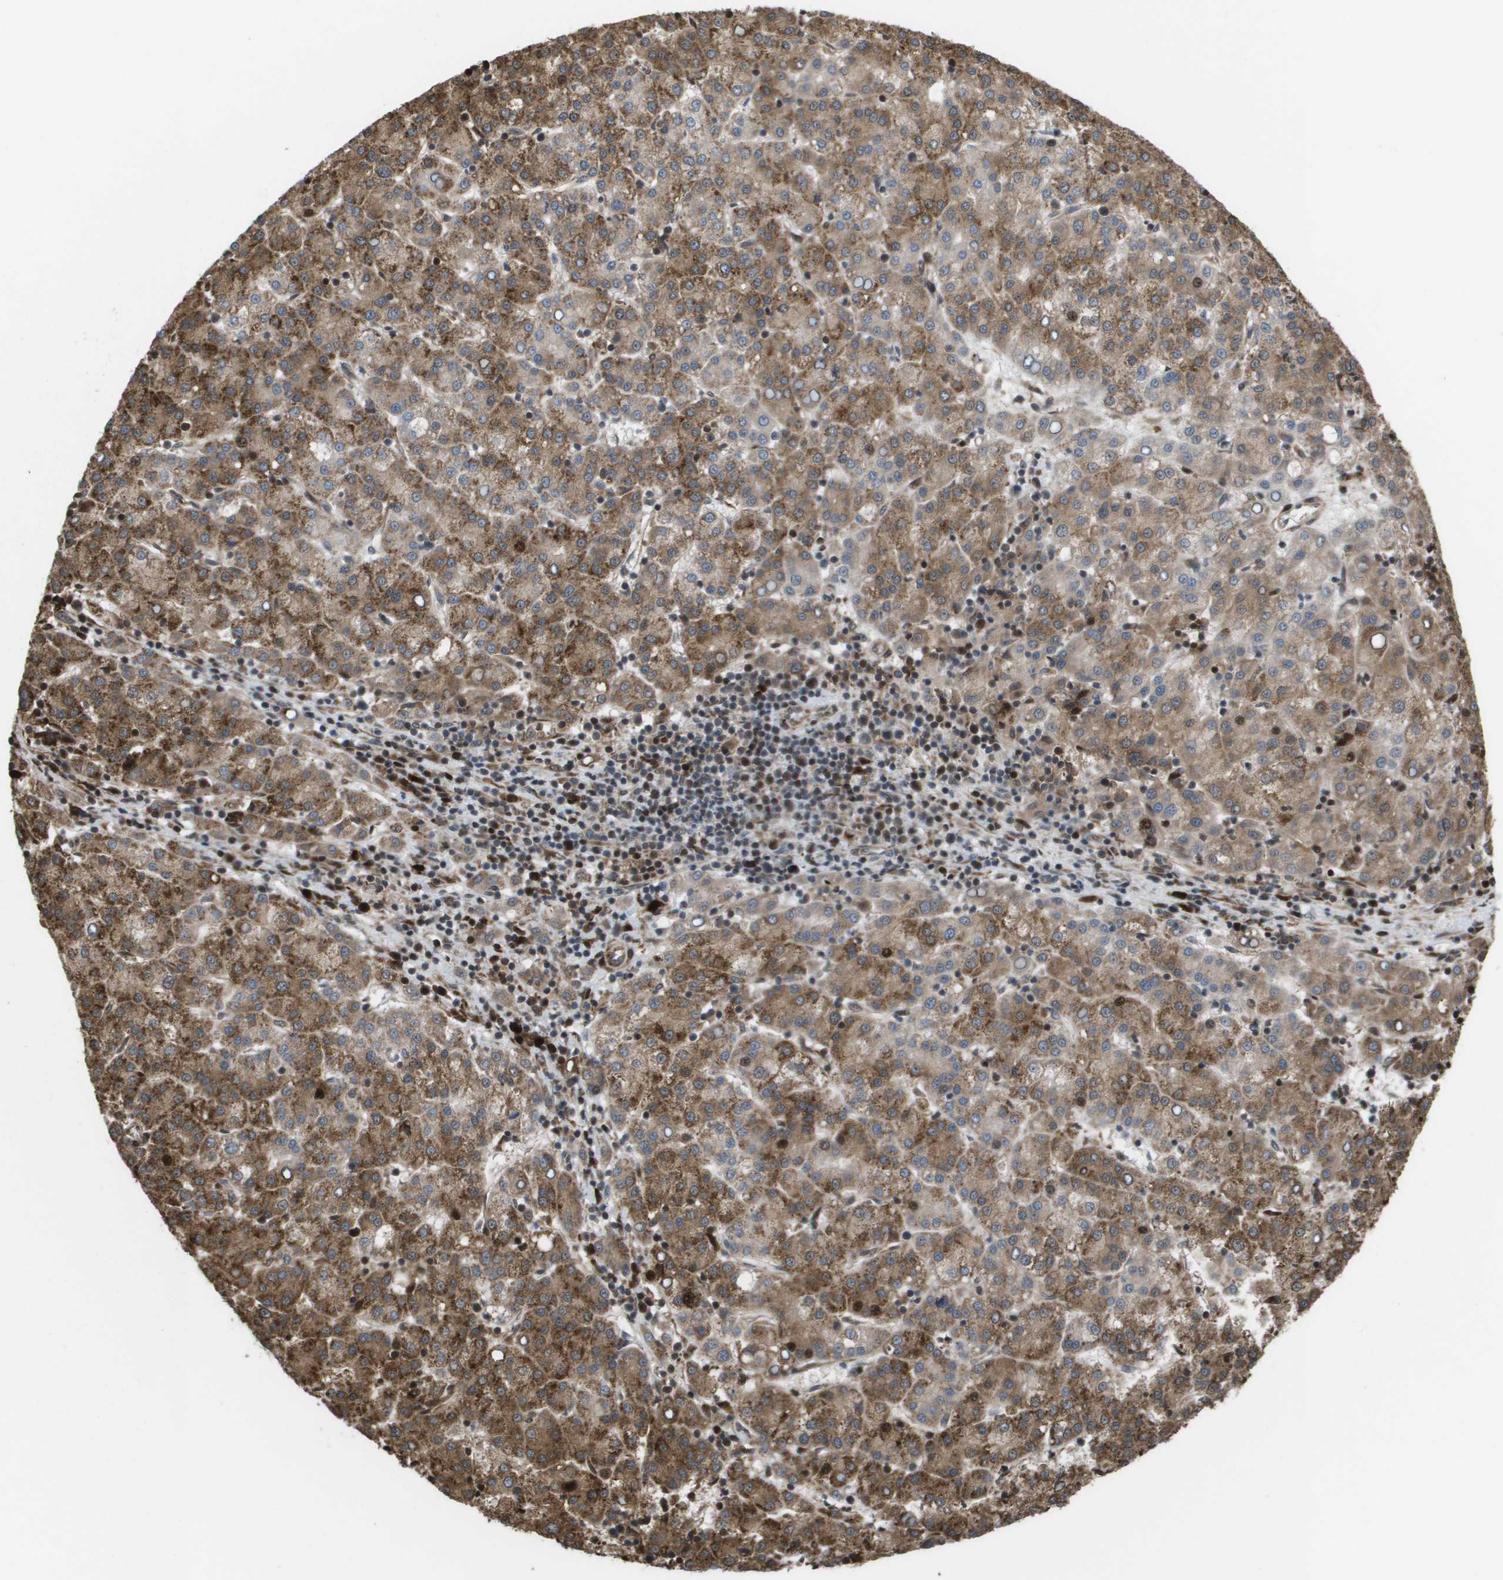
{"staining": {"intensity": "moderate", "quantity": ">75%", "location": "cytoplasmic/membranous"}, "tissue": "liver cancer", "cell_type": "Tumor cells", "image_type": "cancer", "snomed": [{"axis": "morphology", "description": "Carcinoma, Hepatocellular, NOS"}, {"axis": "topography", "description": "Liver"}], "caption": "Liver hepatocellular carcinoma stained with a protein marker demonstrates moderate staining in tumor cells.", "gene": "AXIN2", "patient": {"sex": "female", "age": 58}}